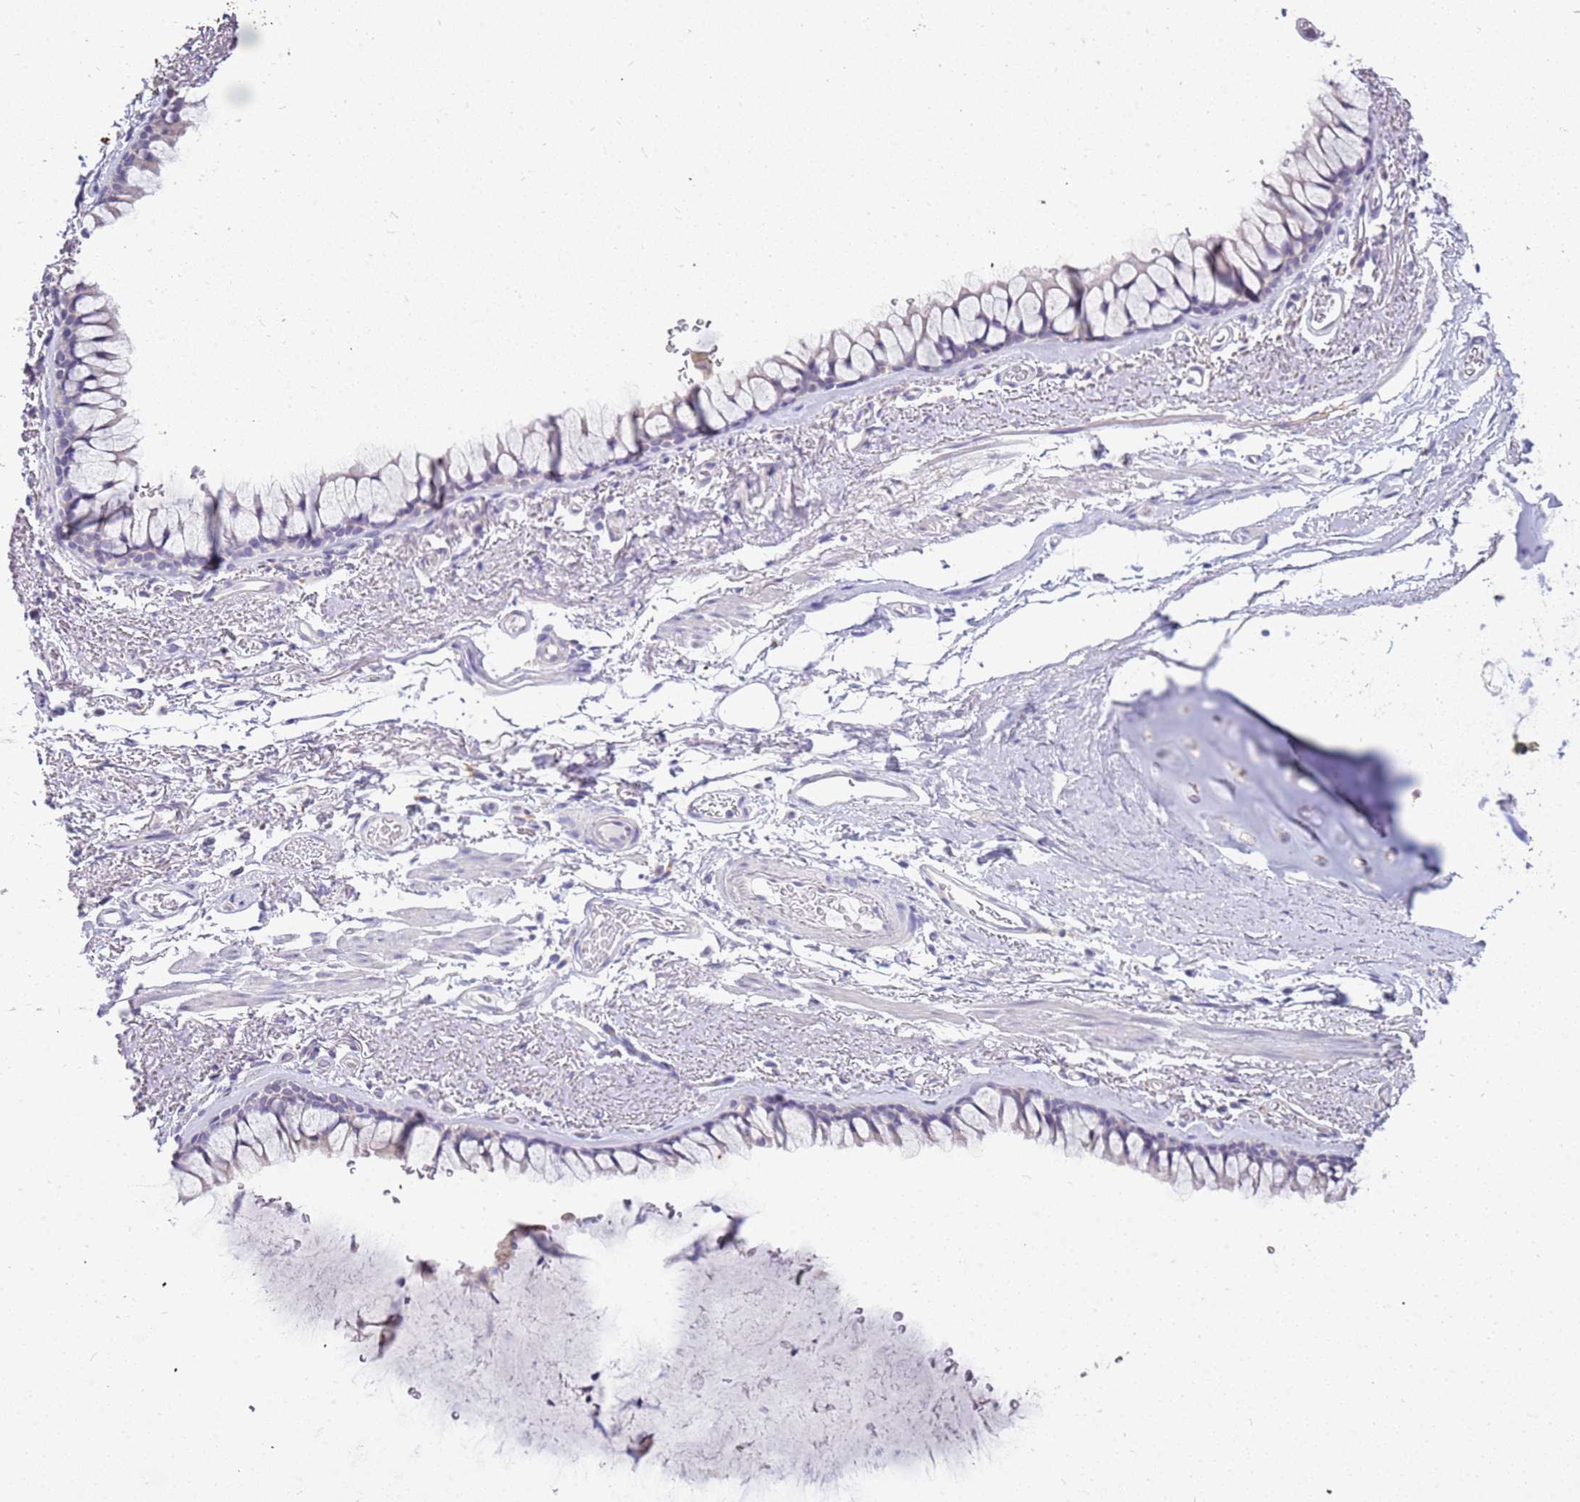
{"staining": {"intensity": "negative", "quantity": "none", "location": "none"}, "tissue": "bronchus", "cell_type": "Respiratory epithelial cells", "image_type": "normal", "snomed": [{"axis": "morphology", "description": "Normal tissue, NOS"}, {"axis": "topography", "description": "Bronchus"}], "caption": "IHC micrograph of benign bronchus: bronchus stained with DAB shows no significant protein expression in respiratory epithelial cells. Nuclei are stained in blue.", "gene": "RHCG", "patient": {"sex": "male", "age": 65}}